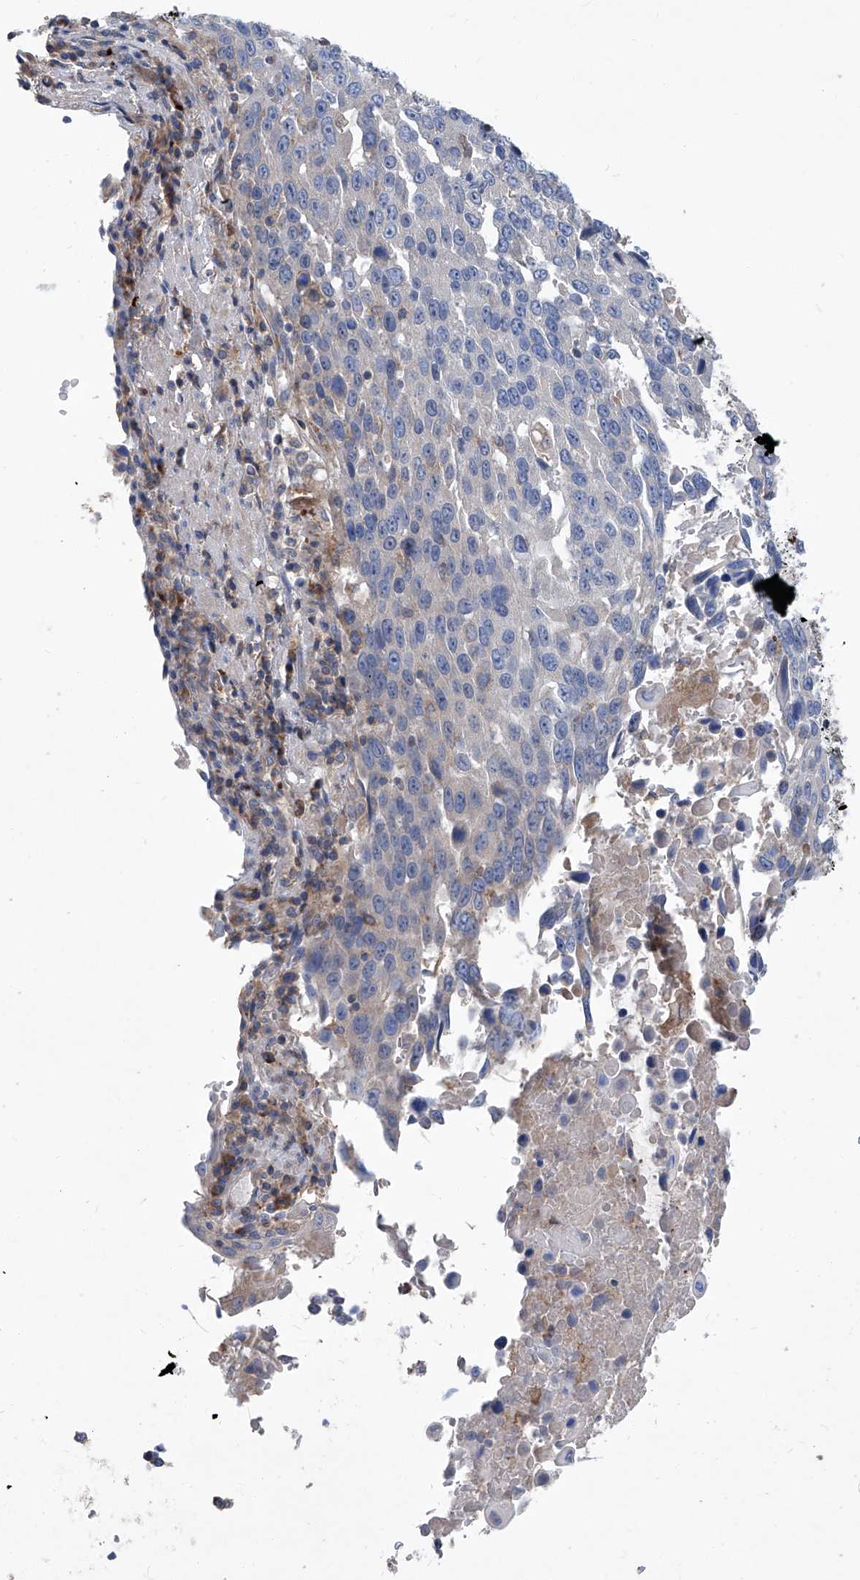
{"staining": {"intensity": "negative", "quantity": "none", "location": "none"}, "tissue": "lung cancer", "cell_type": "Tumor cells", "image_type": "cancer", "snomed": [{"axis": "morphology", "description": "Squamous cell carcinoma, NOS"}, {"axis": "topography", "description": "Lung"}], "caption": "This is an immunohistochemistry (IHC) micrograph of human lung cancer (squamous cell carcinoma). There is no staining in tumor cells.", "gene": "EPHA8", "patient": {"sex": "male", "age": 66}}